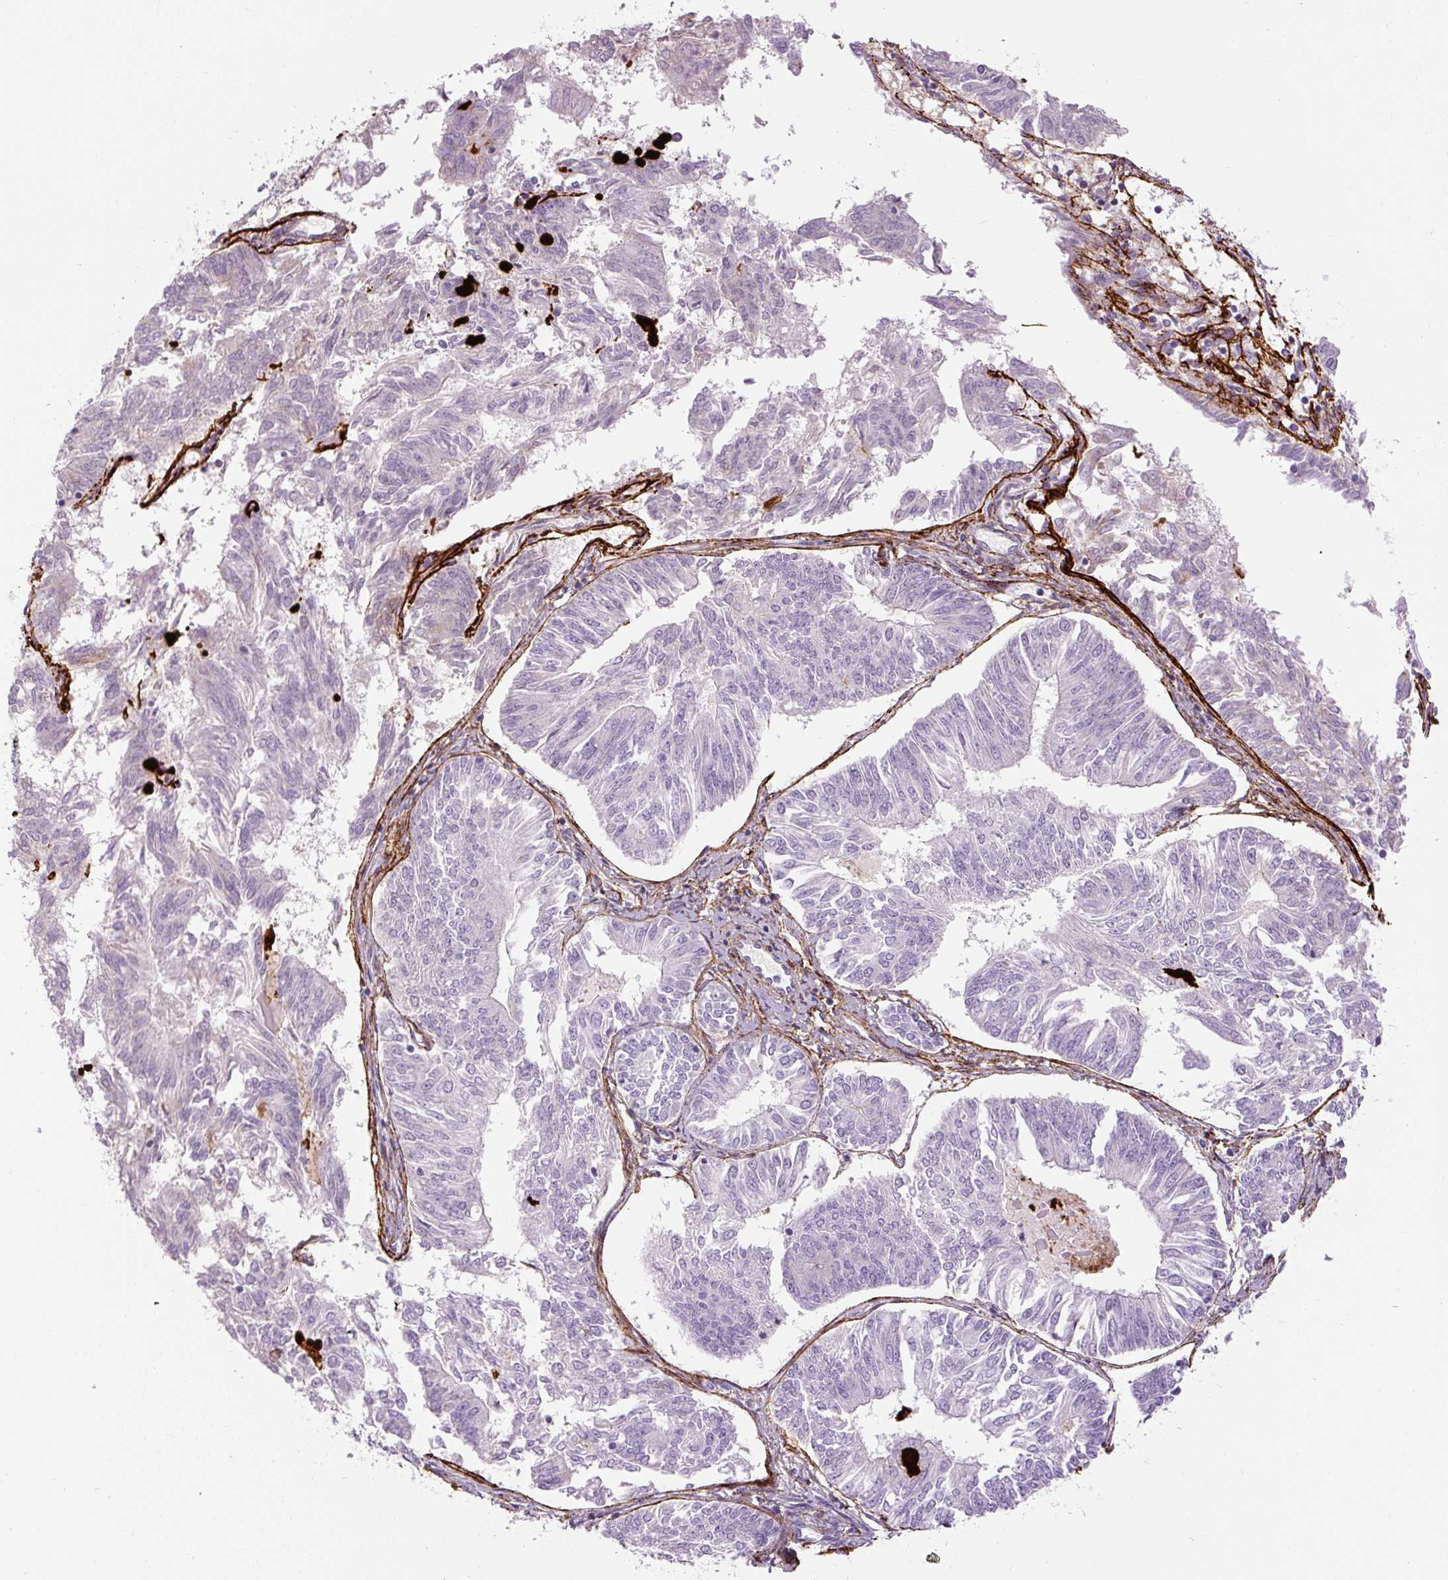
{"staining": {"intensity": "negative", "quantity": "none", "location": "none"}, "tissue": "endometrial cancer", "cell_type": "Tumor cells", "image_type": "cancer", "snomed": [{"axis": "morphology", "description": "Adenocarcinoma, NOS"}, {"axis": "topography", "description": "Endometrium"}], "caption": "IHC of human adenocarcinoma (endometrial) shows no staining in tumor cells. (DAB immunohistochemistry visualized using brightfield microscopy, high magnification).", "gene": "FBN1", "patient": {"sex": "female", "age": 58}}